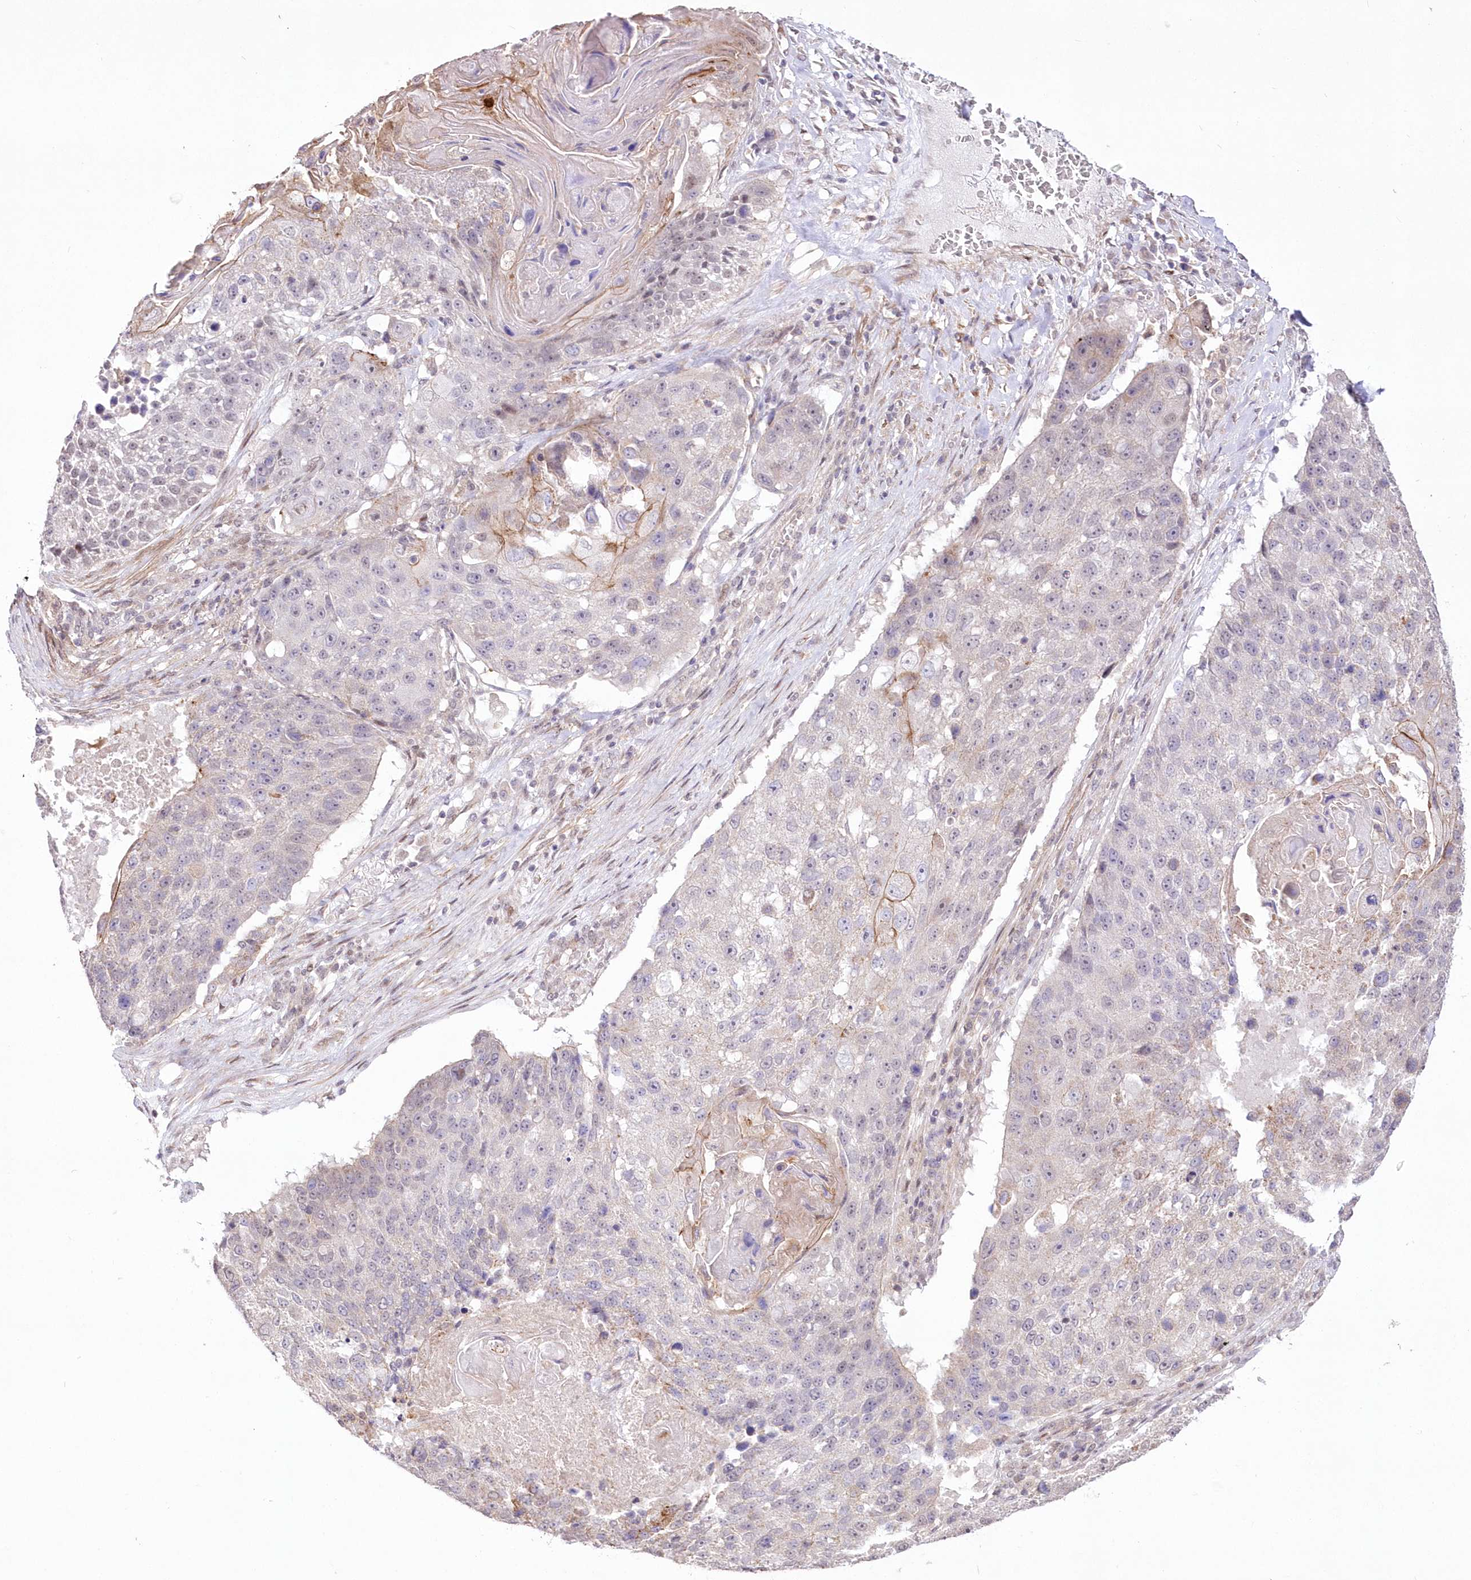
{"staining": {"intensity": "negative", "quantity": "none", "location": "none"}, "tissue": "lung cancer", "cell_type": "Tumor cells", "image_type": "cancer", "snomed": [{"axis": "morphology", "description": "Squamous cell carcinoma, NOS"}, {"axis": "topography", "description": "Lung"}], "caption": "A high-resolution histopathology image shows IHC staining of lung cancer, which displays no significant expression in tumor cells.", "gene": "FAM241B", "patient": {"sex": "male", "age": 61}}